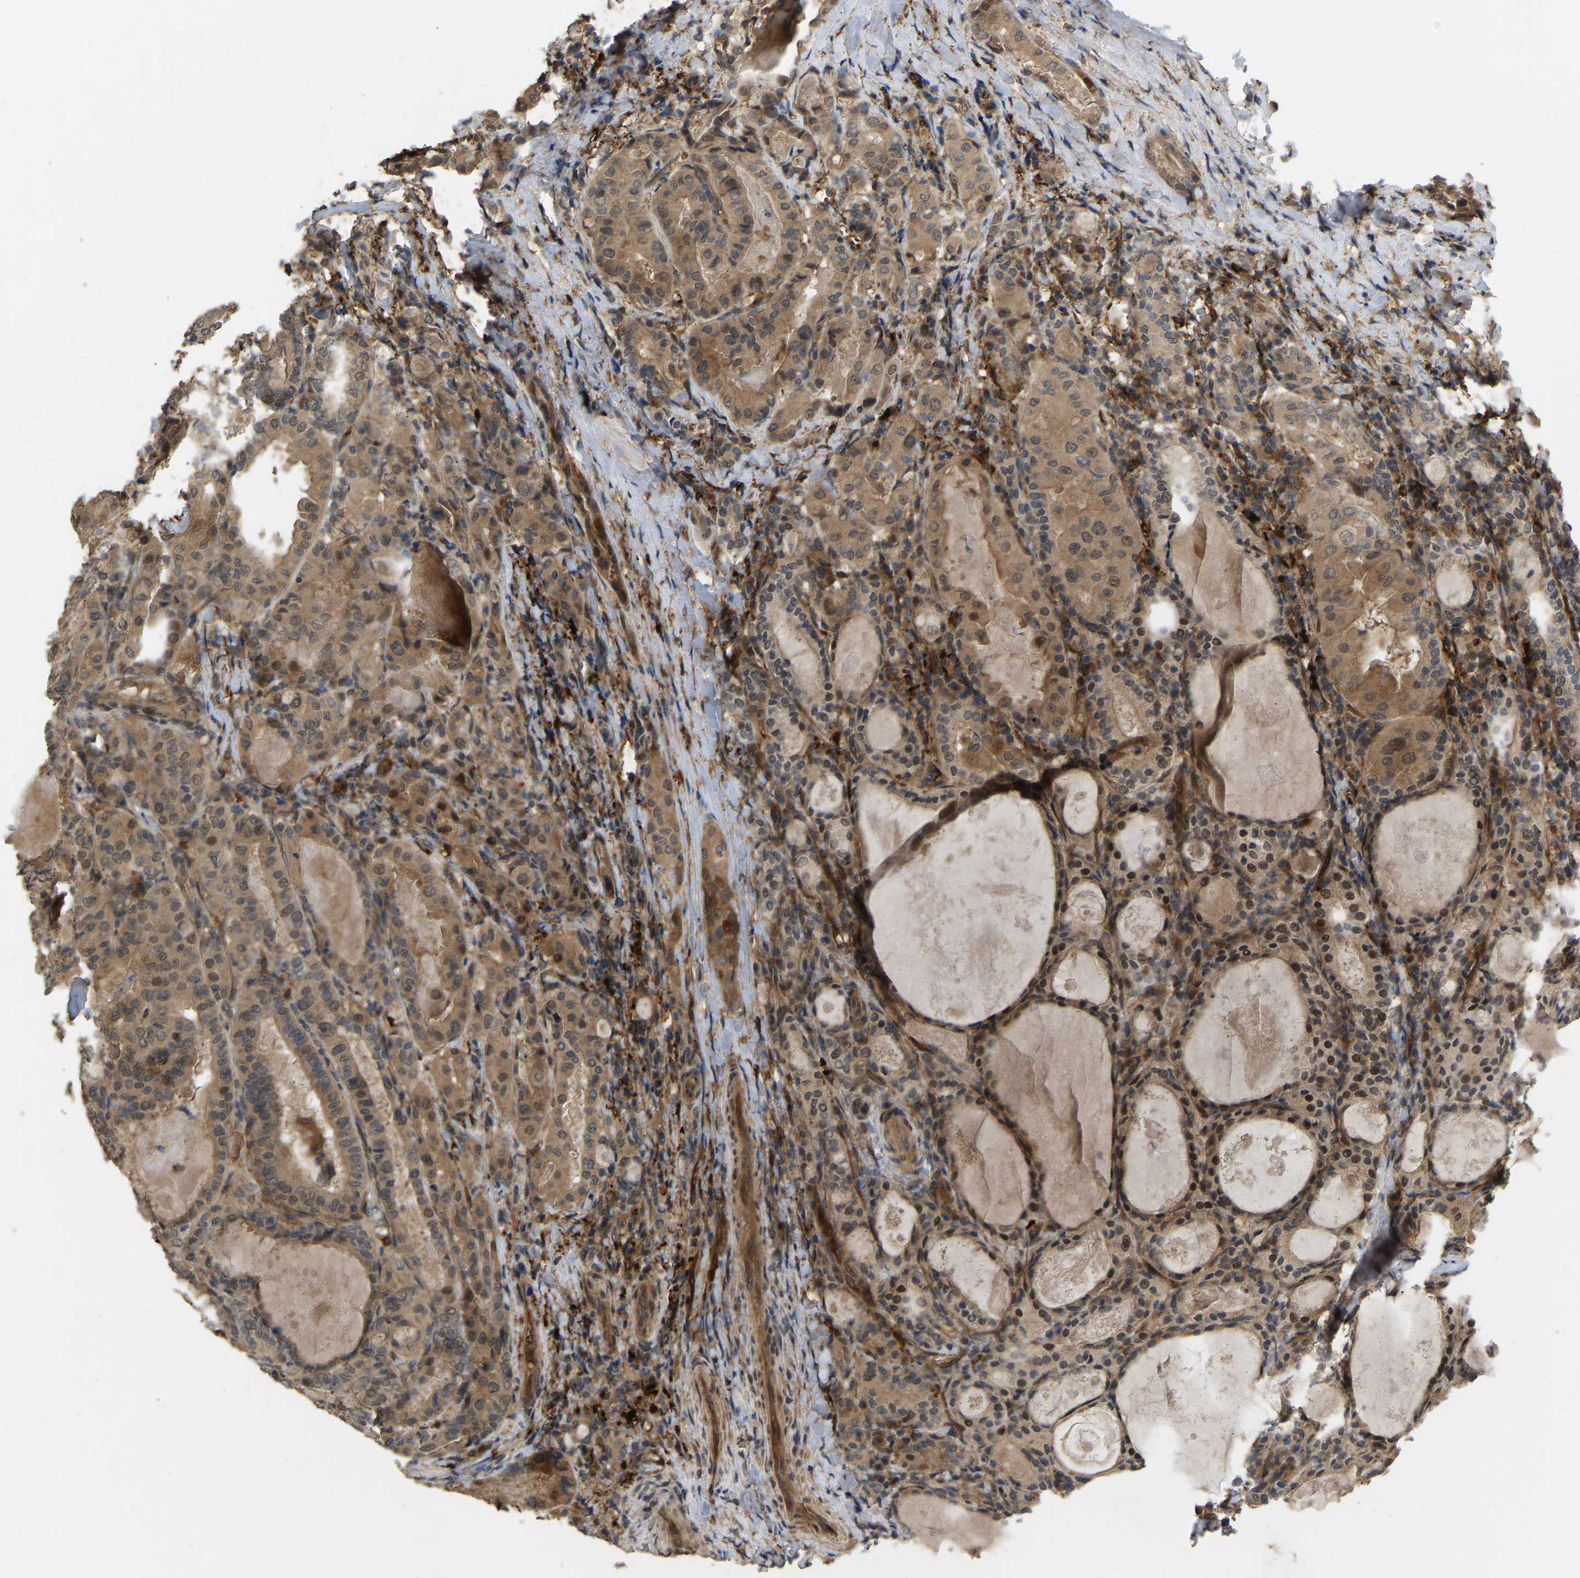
{"staining": {"intensity": "moderate", "quantity": ">75%", "location": "cytoplasmic/membranous,nuclear"}, "tissue": "thyroid cancer", "cell_type": "Tumor cells", "image_type": "cancer", "snomed": [{"axis": "morphology", "description": "Papillary adenocarcinoma, NOS"}, {"axis": "topography", "description": "Thyroid gland"}], "caption": "Thyroid papillary adenocarcinoma tissue reveals moderate cytoplasmic/membranous and nuclear expression in about >75% of tumor cells", "gene": "LIMK2", "patient": {"sex": "female", "age": 42}}